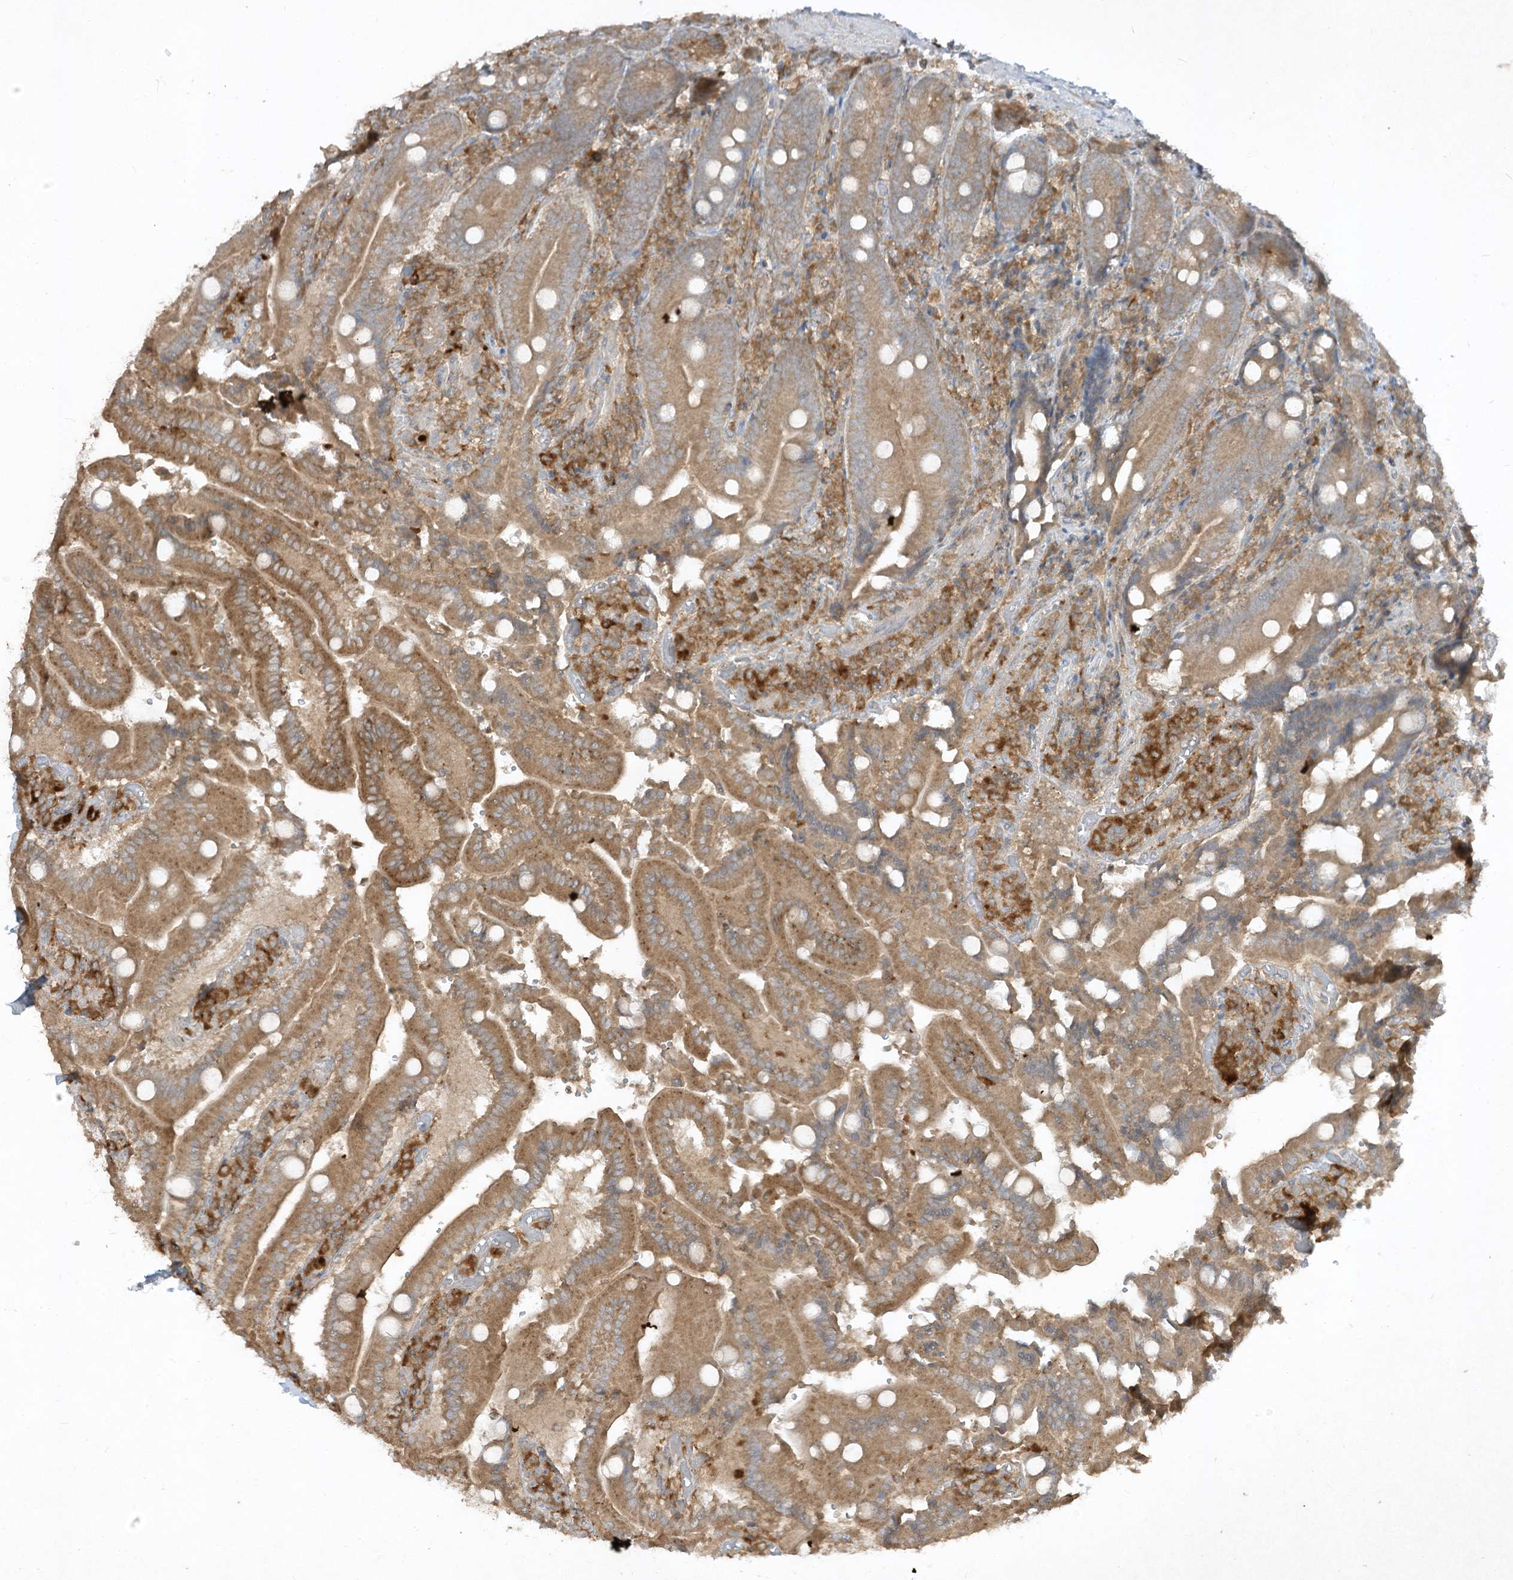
{"staining": {"intensity": "moderate", "quantity": ">75%", "location": "cytoplasmic/membranous"}, "tissue": "duodenum", "cell_type": "Glandular cells", "image_type": "normal", "snomed": [{"axis": "morphology", "description": "Normal tissue, NOS"}, {"axis": "topography", "description": "Duodenum"}], "caption": "Unremarkable duodenum shows moderate cytoplasmic/membranous expression in approximately >75% of glandular cells, visualized by immunohistochemistry. The staining was performed using DAB (3,3'-diaminobenzidine) to visualize the protein expression in brown, while the nuclei were stained in blue with hematoxylin (Magnification: 20x).", "gene": "LDAH", "patient": {"sex": "female", "age": 62}}